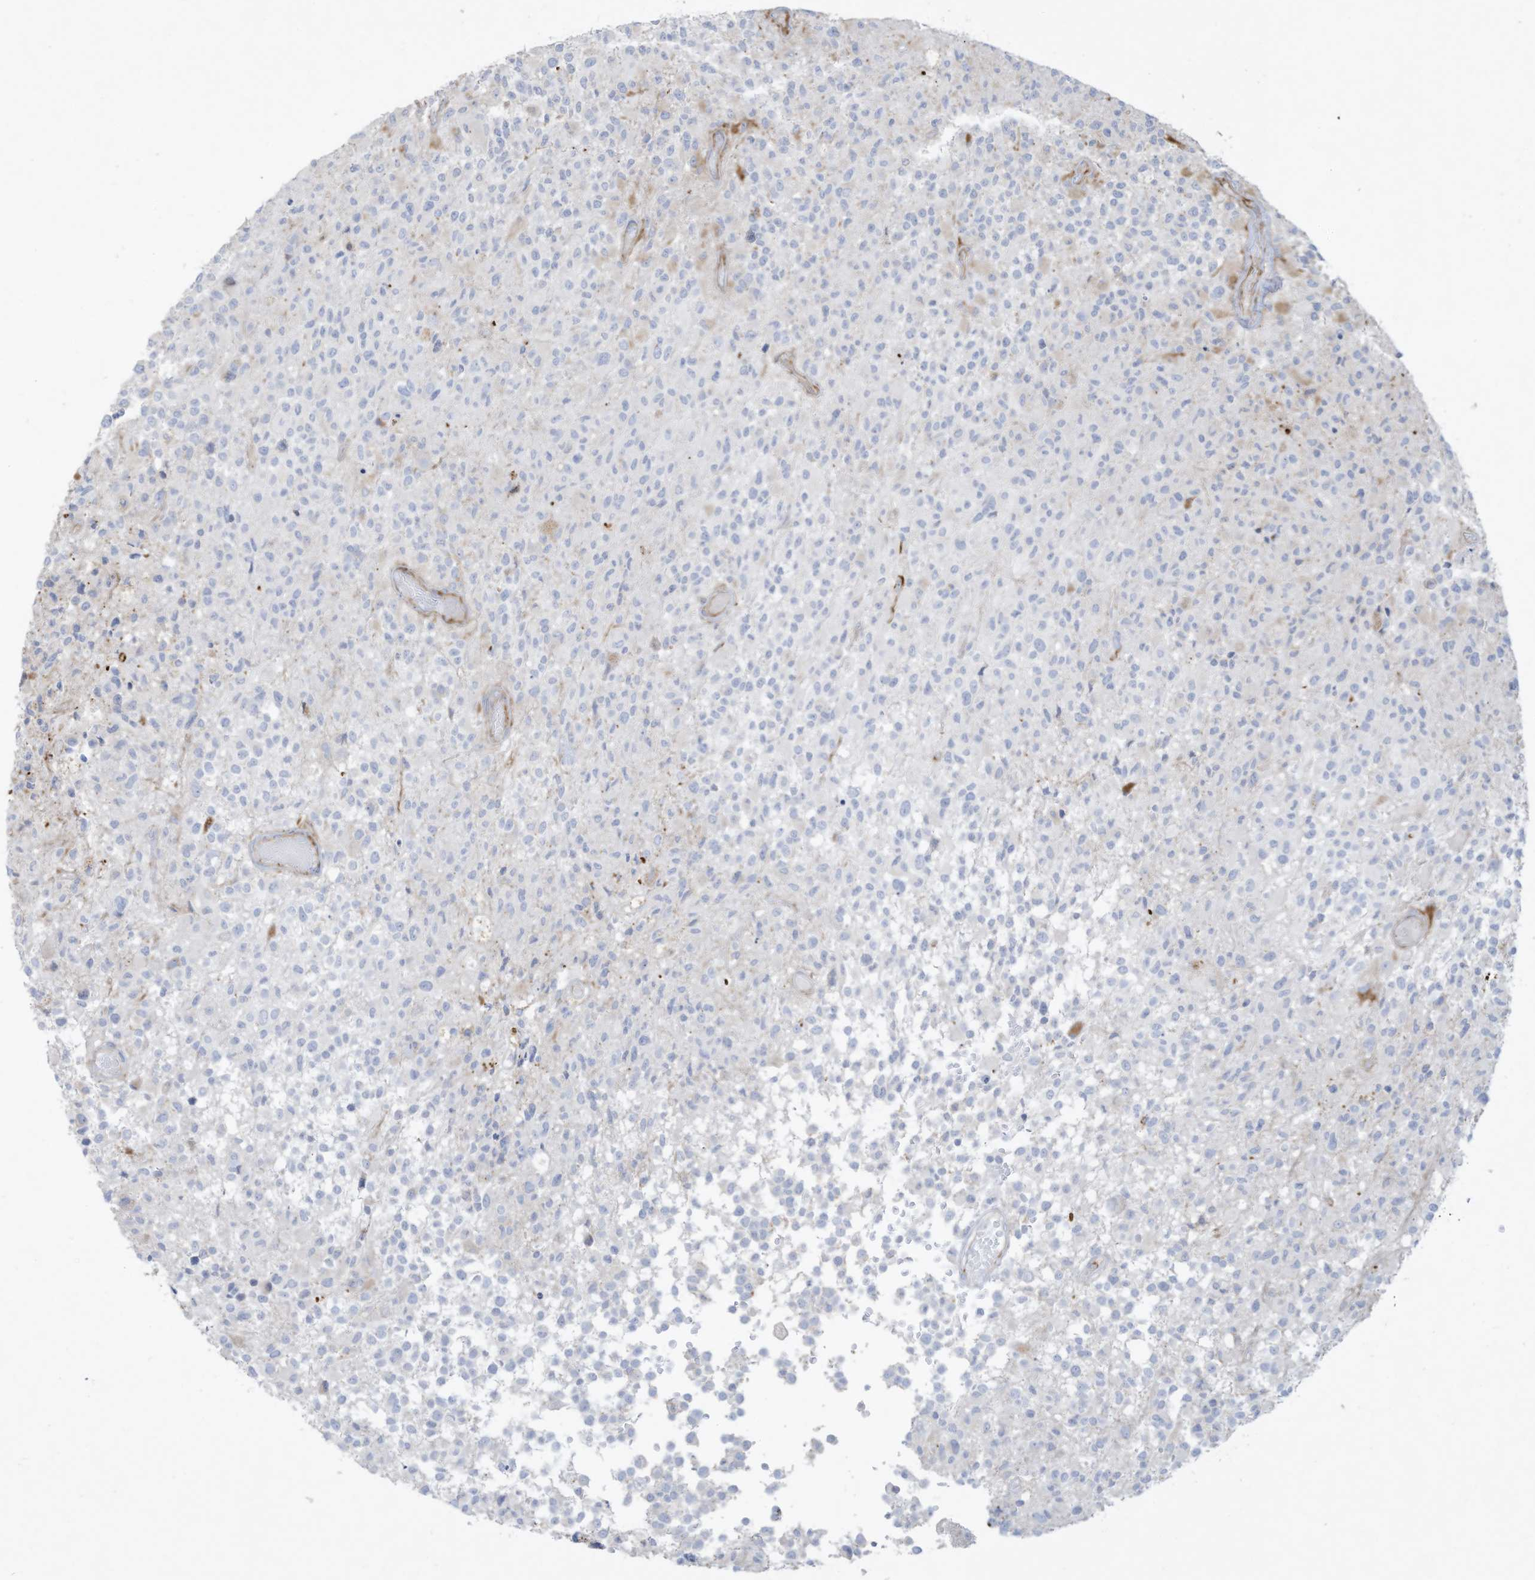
{"staining": {"intensity": "negative", "quantity": "none", "location": "none"}, "tissue": "glioma", "cell_type": "Tumor cells", "image_type": "cancer", "snomed": [{"axis": "morphology", "description": "Glioma, malignant, High grade"}, {"axis": "morphology", "description": "Glioblastoma, NOS"}, {"axis": "topography", "description": "Brain"}], "caption": "Tumor cells show no significant protein expression in malignant high-grade glioma.", "gene": "THNSL2", "patient": {"sex": "male", "age": 60}}